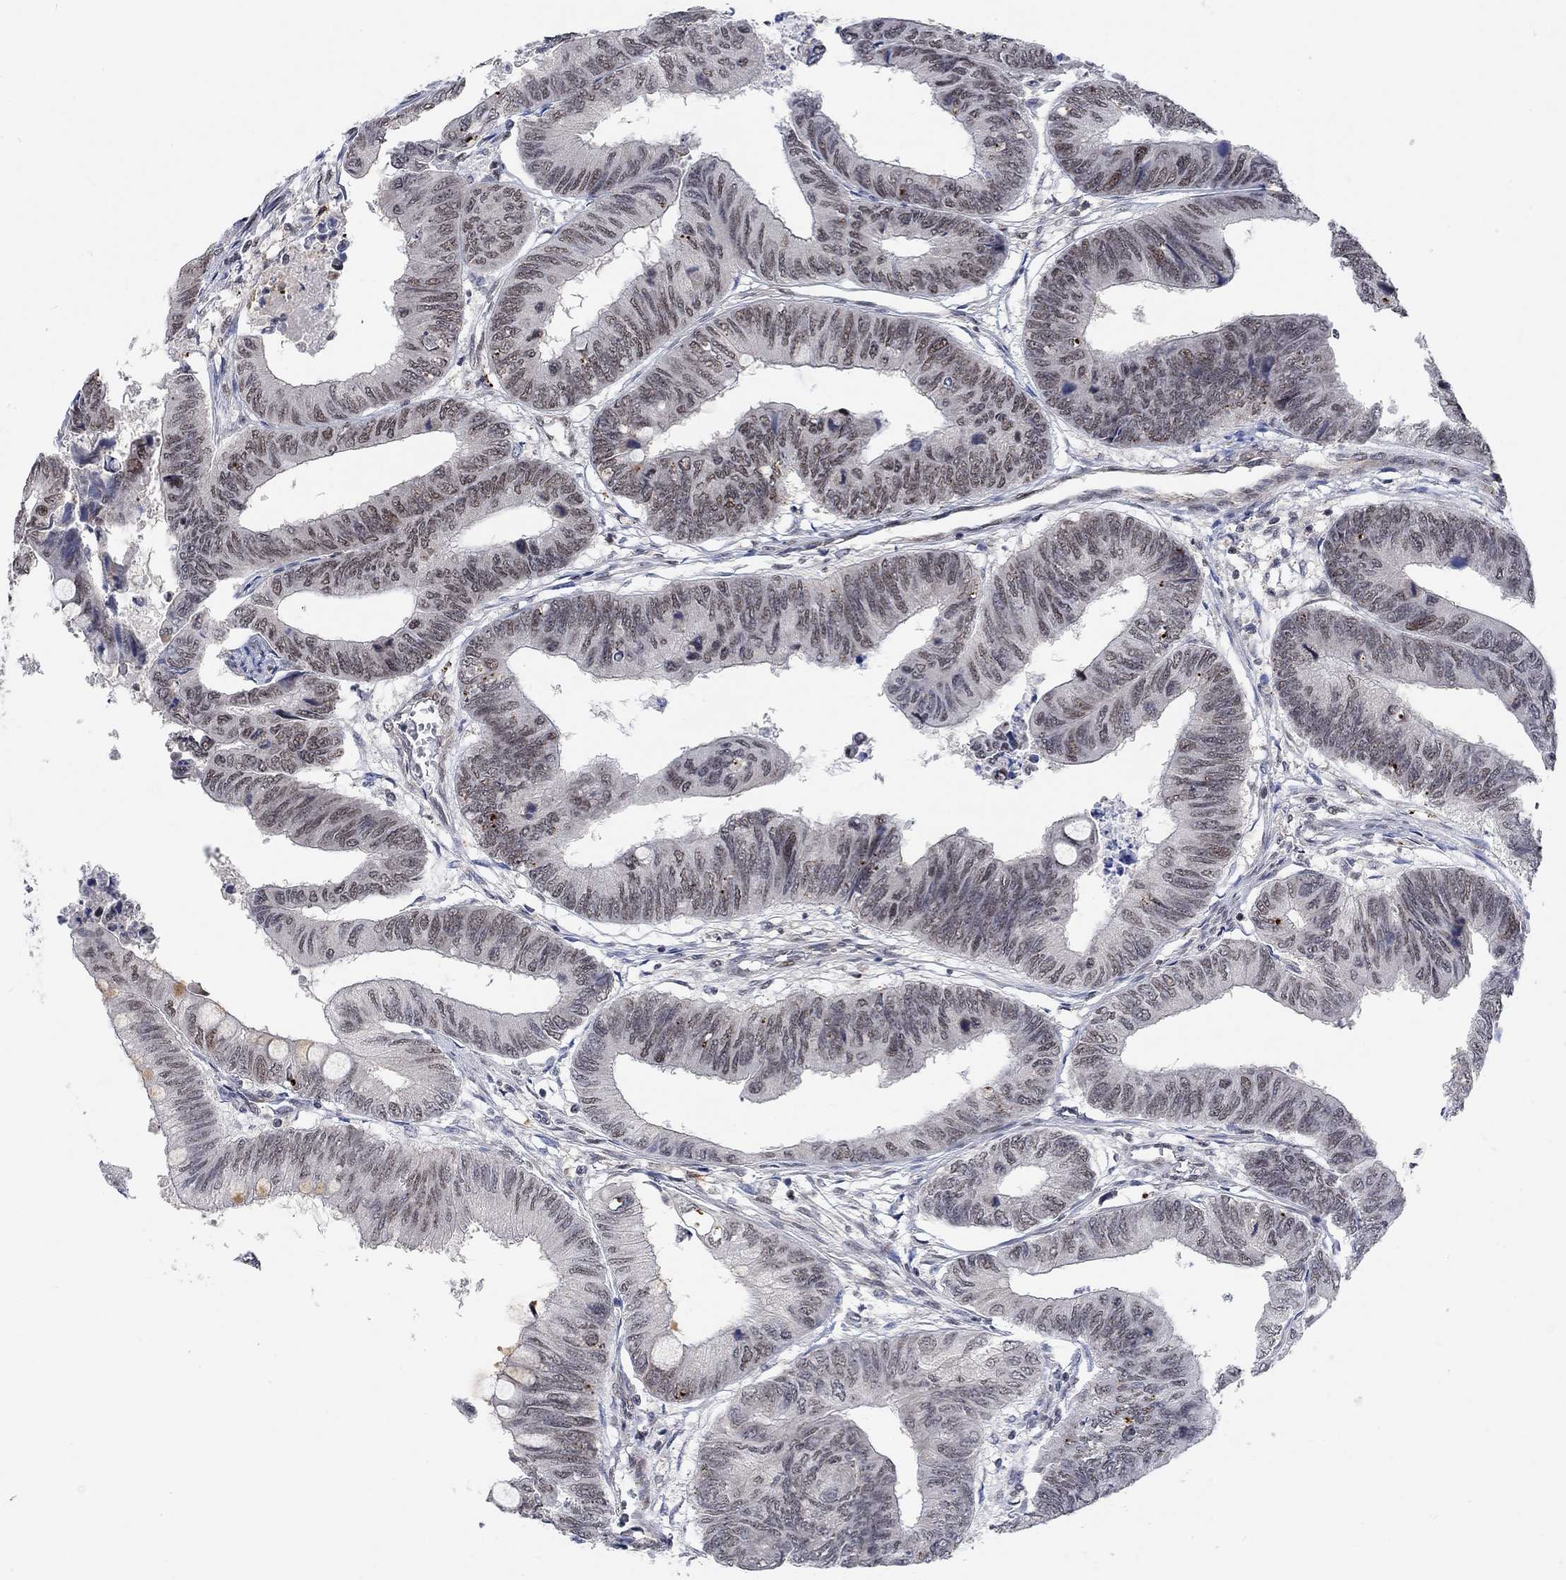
{"staining": {"intensity": "moderate", "quantity": "<25%", "location": "nuclear"}, "tissue": "colorectal cancer", "cell_type": "Tumor cells", "image_type": "cancer", "snomed": [{"axis": "morphology", "description": "Normal tissue, NOS"}, {"axis": "morphology", "description": "Adenocarcinoma, NOS"}, {"axis": "topography", "description": "Rectum"}, {"axis": "topography", "description": "Peripheral nerve tissue"}], "caption": "An image of human colorectal adenocarcinoma stained for a protein shows moderate nuclear brown staining in tumor cells.", "gene": "THAP8", "patient": {"sex": "male", "age": 92}}